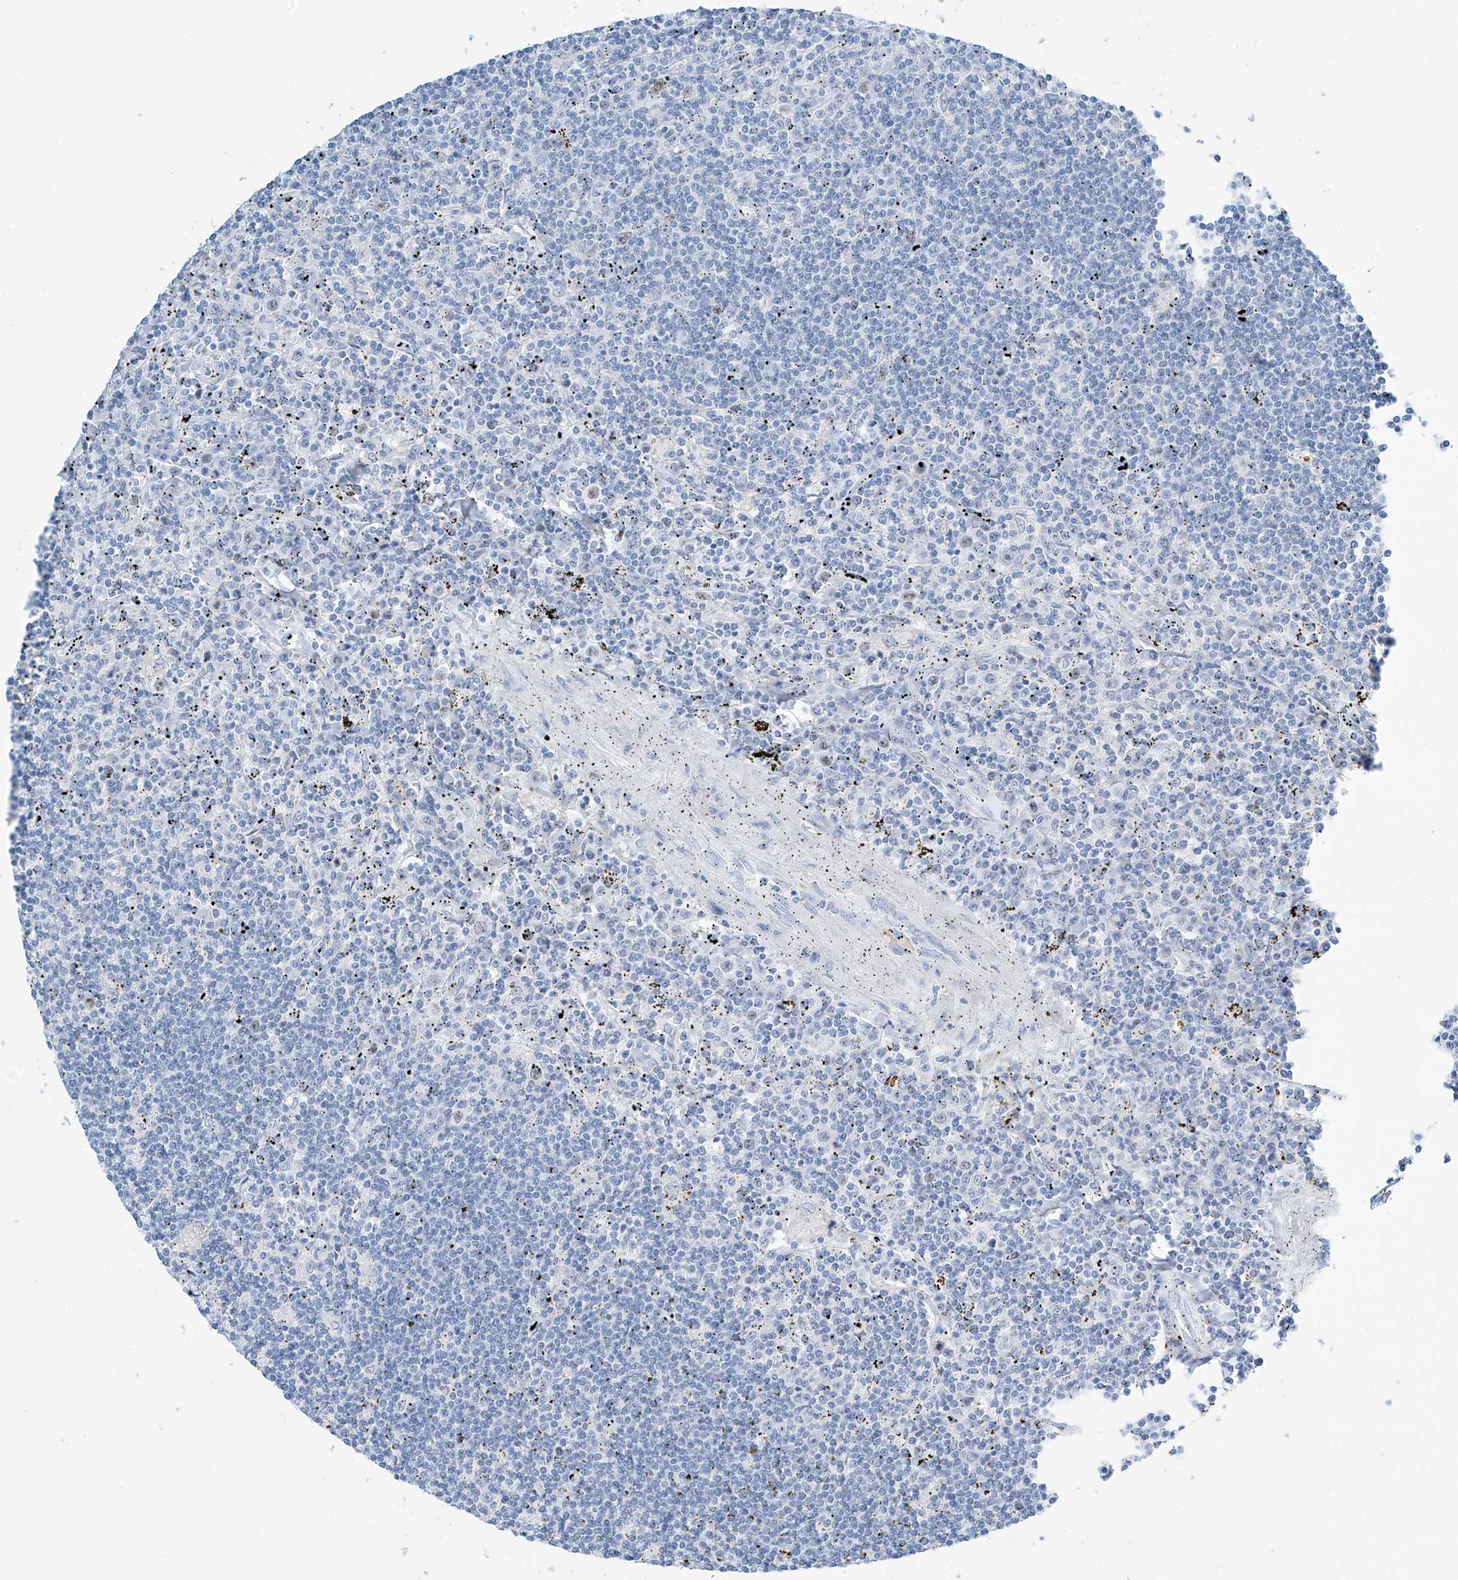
{"staining": {"intensity": "negative", "quantity": "none", "location": "none"}, "tissue": "lymphoma", "cell_type": "Tumor cells", "image_type": "cancer", "snomed": [{"axis": "morphology", "description": "Malignant lymphoma, non-Hodgkin's type, Low grade"}, {"axis": "topography", "description": "Spleen"}], "caption": "Tumor cells are negative for brown protein staining in lymphoma.", "gene": "SGO2", "patient": {"sex": "male", "age": 76}}